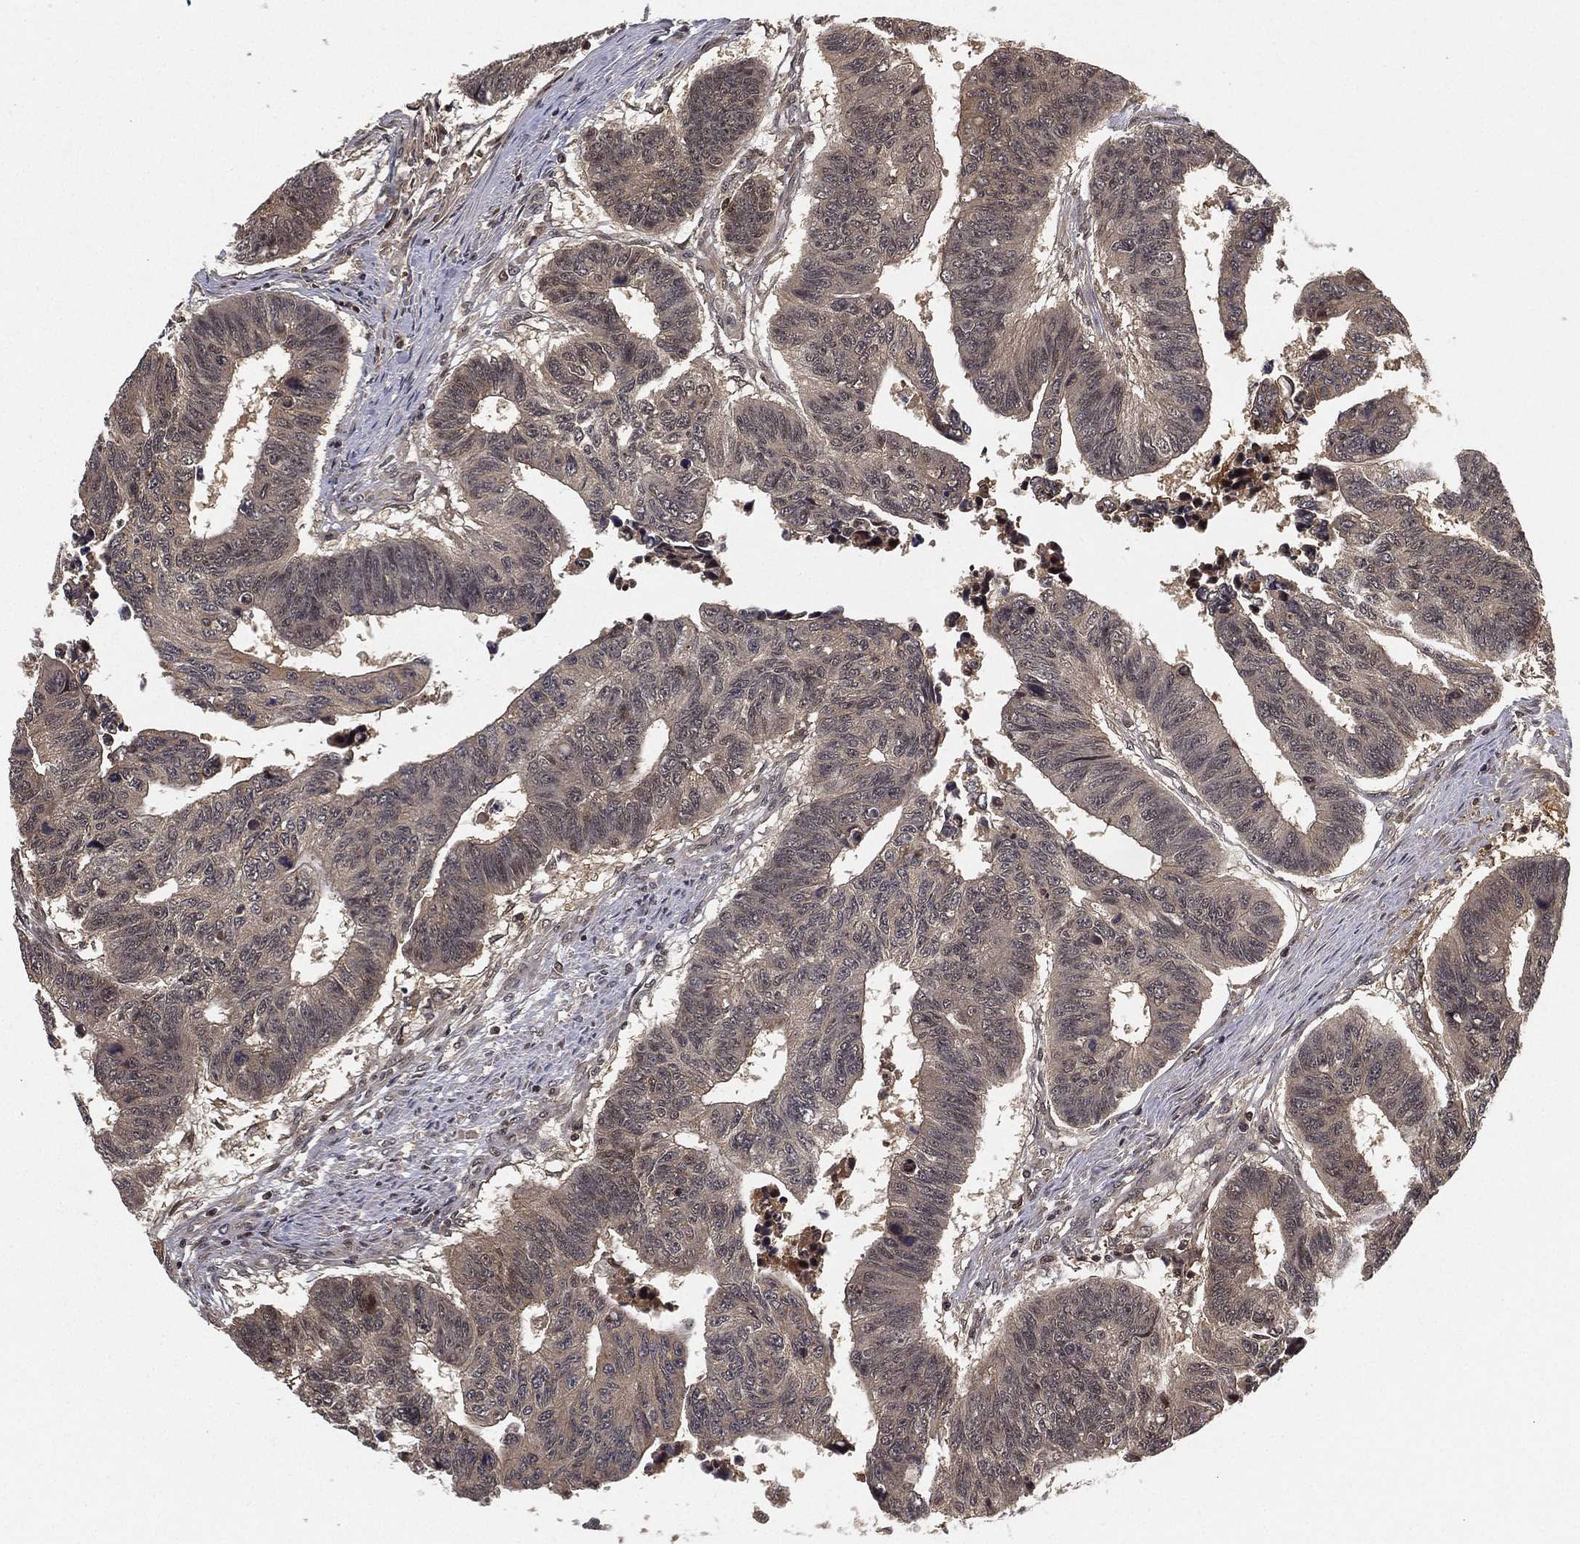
{"staining": {"intensity": "negative", "quantity": "none", "location": "none"}, "tissue": "colorectal cancer", "cell_type": "Tumor cells", "image_type": "cancer", "snomed": [{"axis": "morphology", "description": "Adenocarcinoma, NOS"}, {"axis": "topography", "description": "Rectum"}], "caption": "A high-resolution micrograph shows IHC staining of adenocarcinoma (colorectal), which exhibits no significant positivity in tumor cells.", "gene": "CFAP251", "patient": {"sex": "female", "age": 85}}